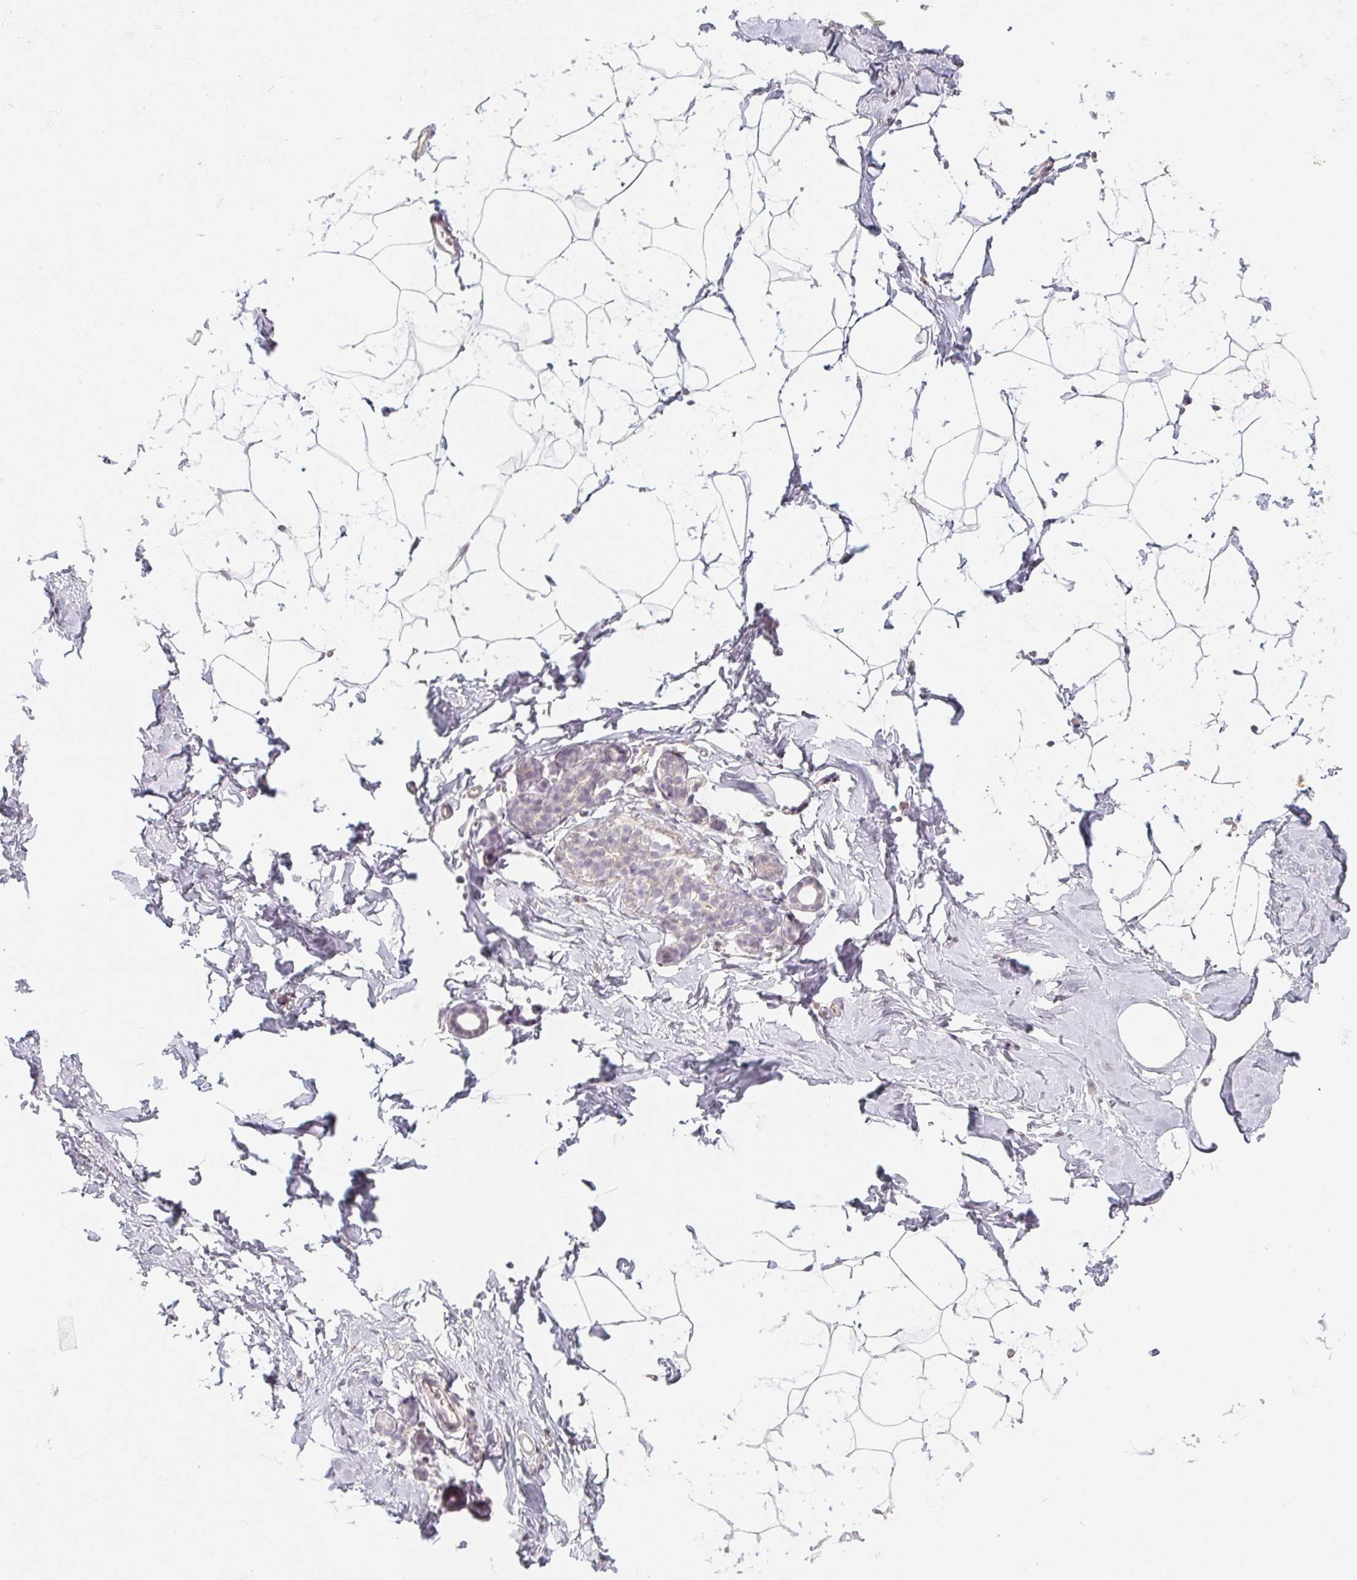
{"staining": {"intensity": "negative", "quantity": "none", "location": "none"}, "tissue": "breast", "cell_type": "Adipocytes", "image_type": "normal", "snomed": [{"axis": "morphology", "description": "Normal tissue, NOS"}, {"axis": "topography", "description": "Breast"}], "caption": "Adipocytes are negative for protein expression in normal human breast. The staining is performed using DAB (3,3'-diaminobenzidine) brown chromogen with nuclei counter-stained in using hematoxylin.", "gene": "SOAT1", "patient": {"sex": "female", "age": 32}}